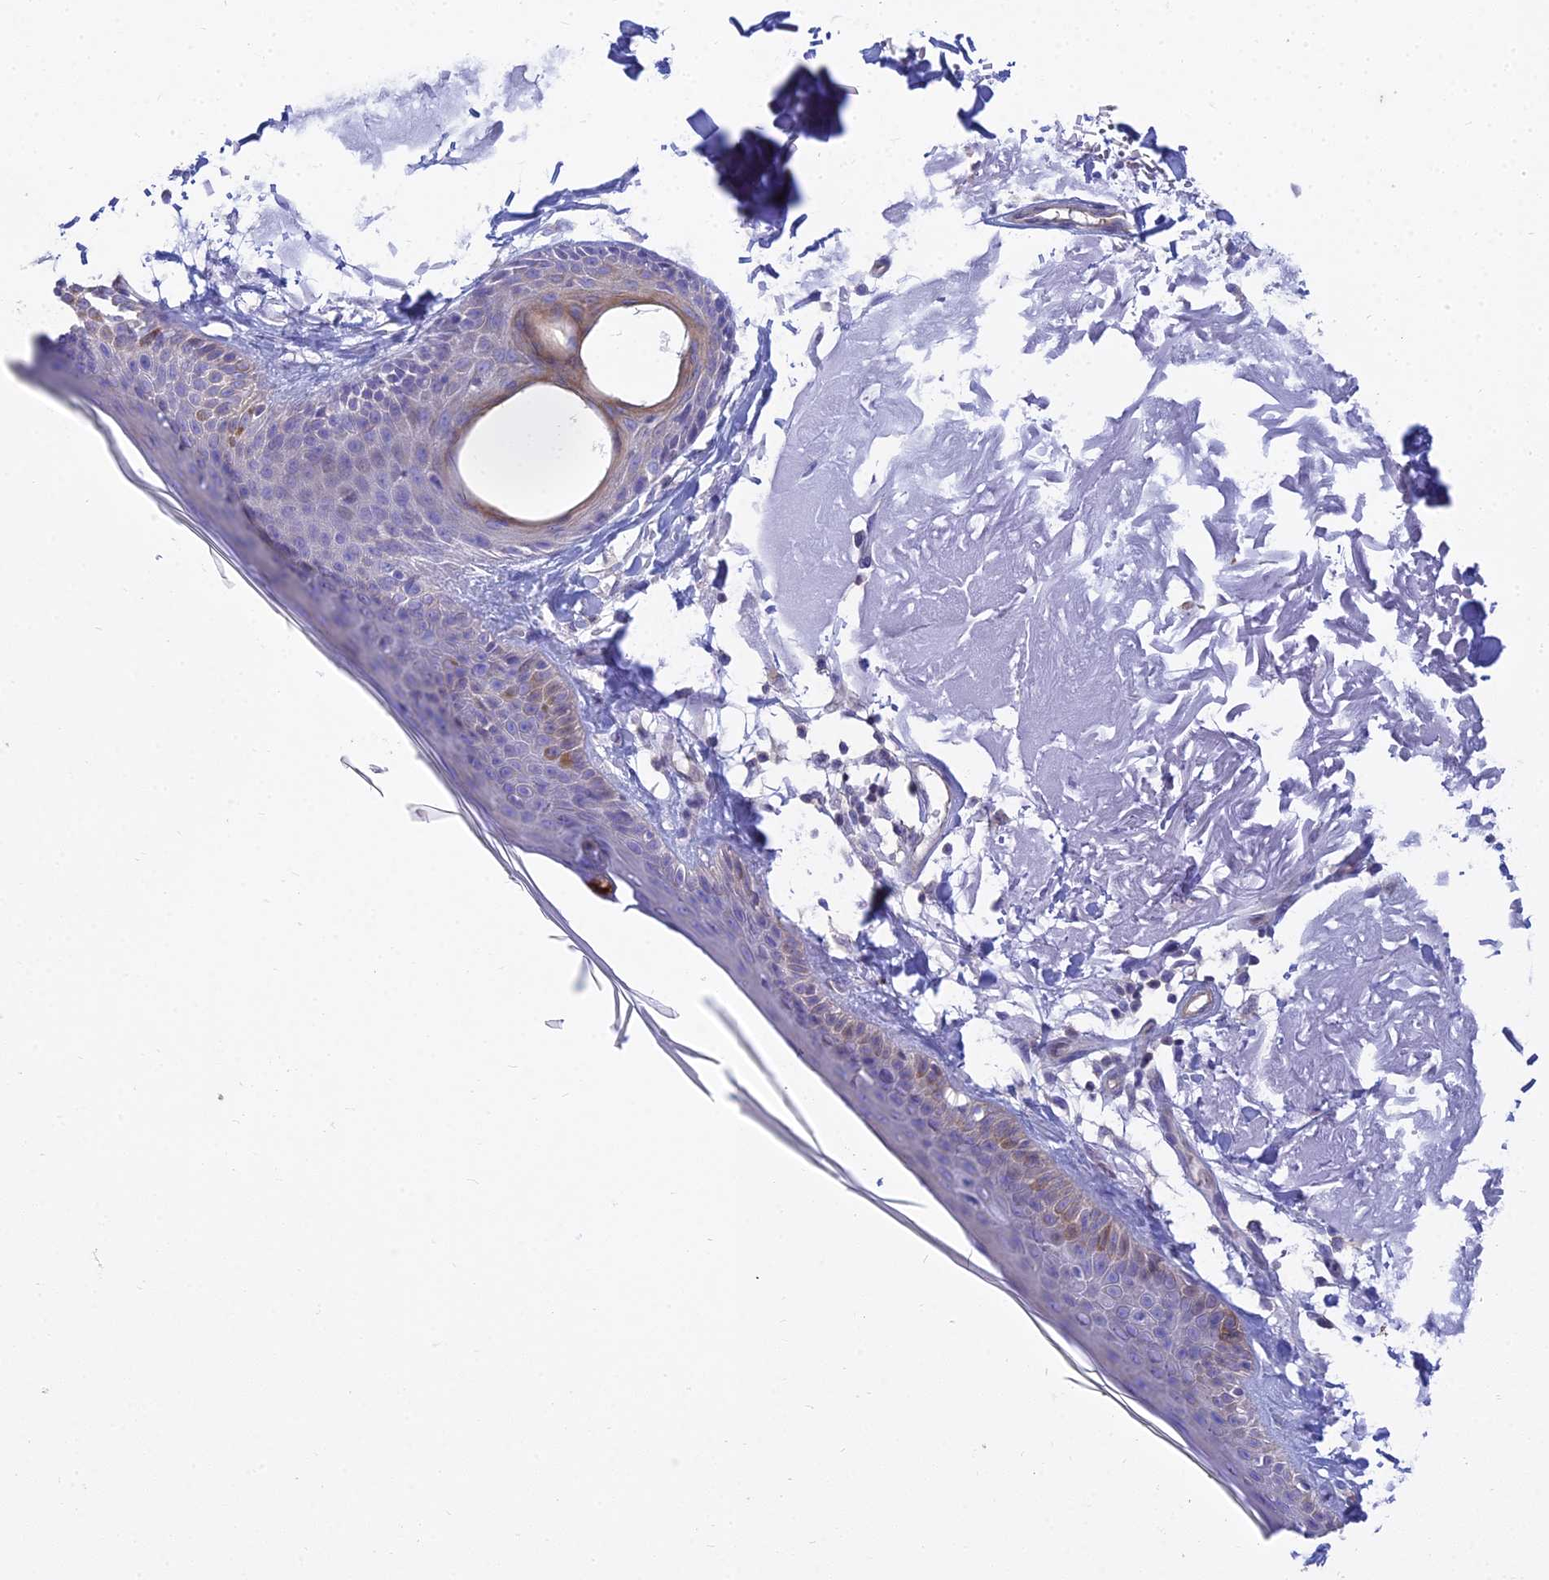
{"staining": {"intensity": "negative", "quantity": "none", "location": "none"}, "tissue": "skin", "cell_type": "Fibroblasts", "image_type": "normal", "snomed": [{"axis": "morphology", "description": "Normal tissue, NOS"}, {"axis": "topography", "description": "Skin"}, {"axis": "topography", "description": "Skeletal muscle"}], "caption": "Immunohistochemical staining of unremarkable skin shows no significant staining in fibroblasts. Nuclei are stained in blue.", "gene": "SMIM24", "patient": {"sex": "male", "age": 83}}